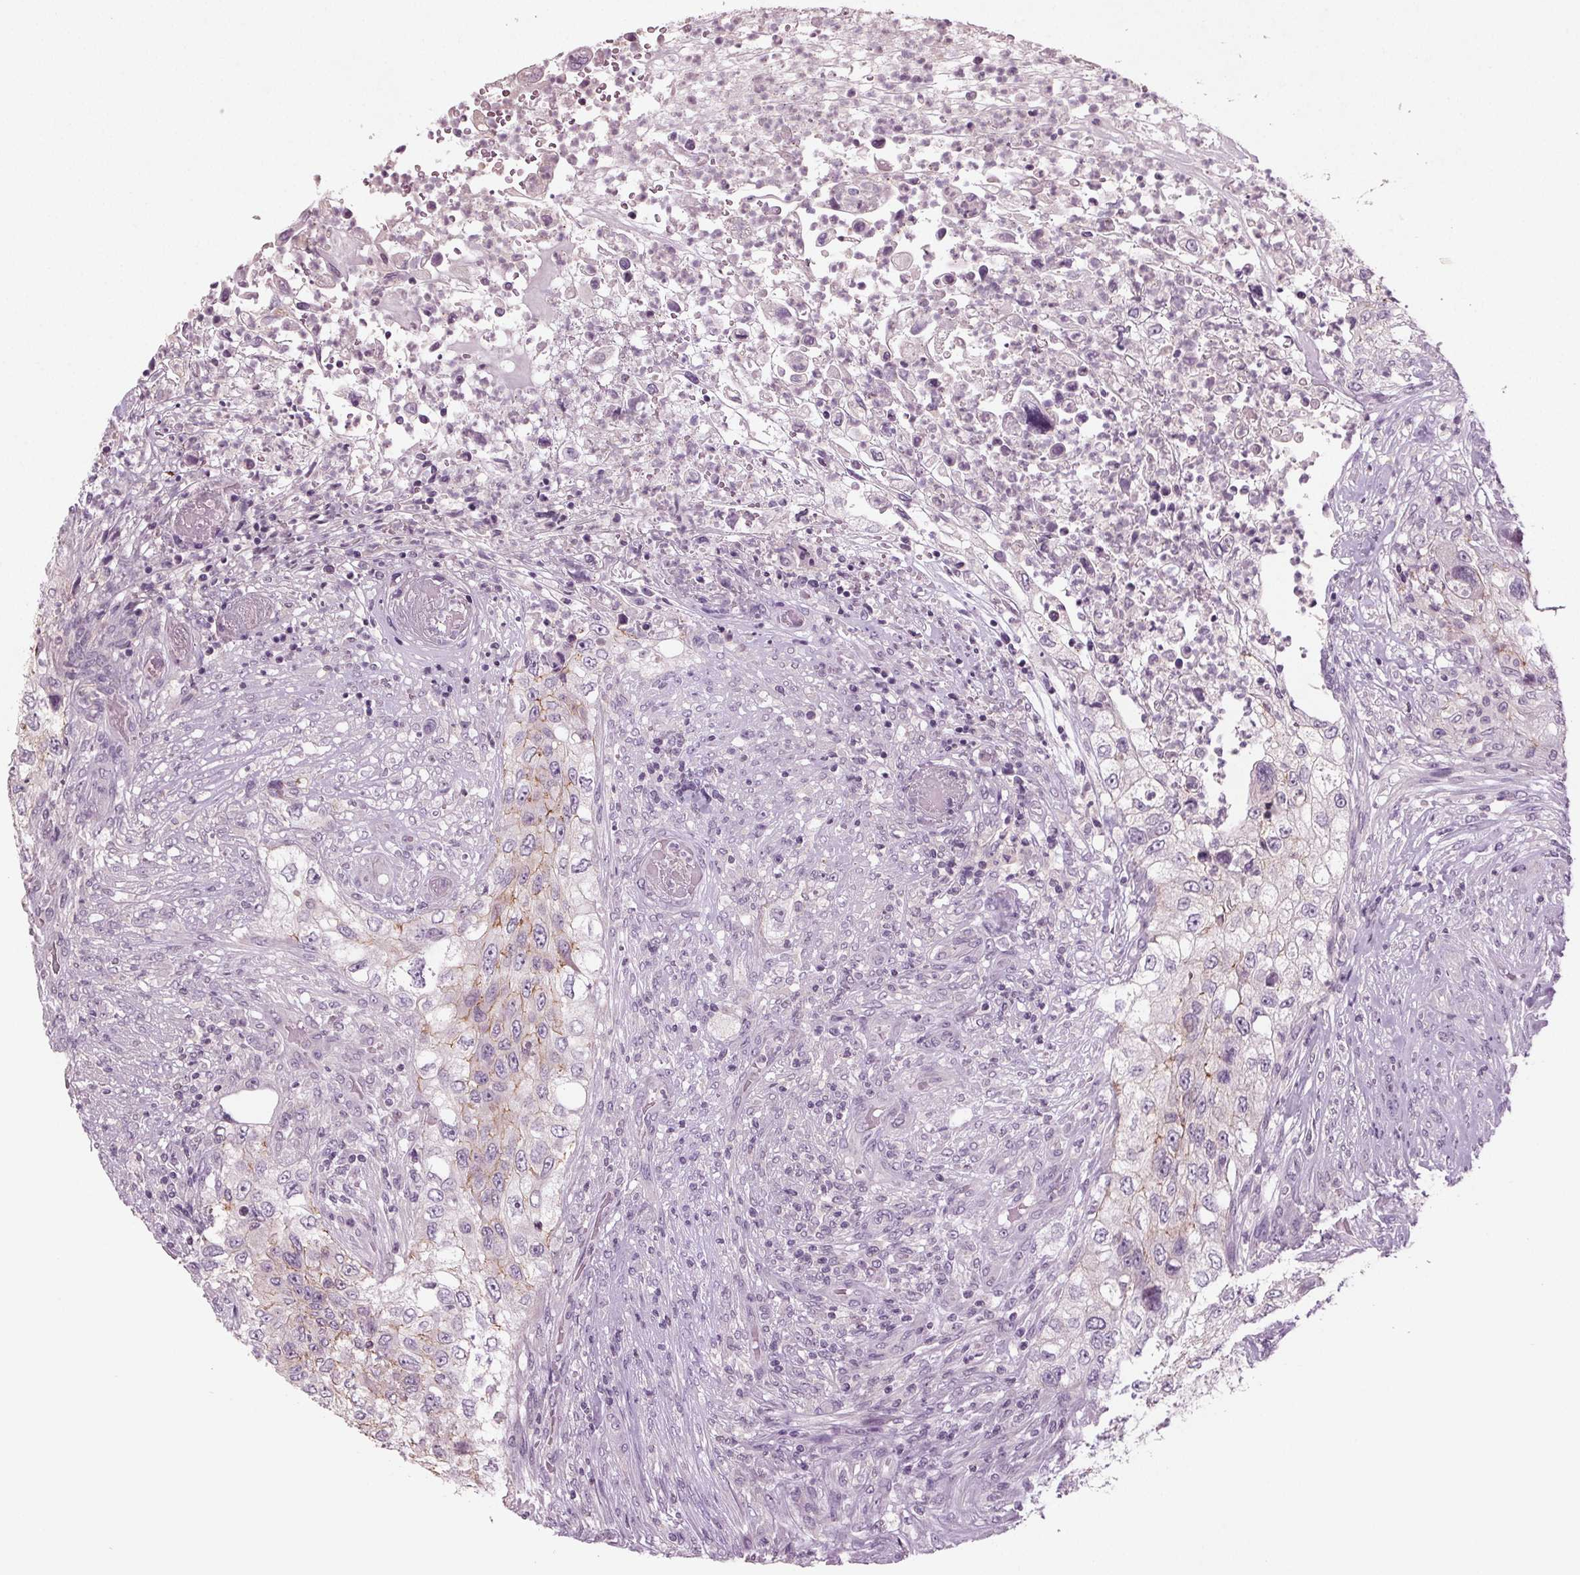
{"staining": {"intensity": "moderate", "quantity": "<25%", "location": "cytoplasmic/membranous"}, "tissue": "urothelial cancer", "cell_type": "Tumor cells", "image_type": "cancer", "snomed": [{"axis": "morphology", "description": "Urothelial carcinoma, High grade"}, {"axis": "topography", "description": "Urinary bladder"}], "caption": "An immunohistochemistry micrograph of tumor tissue is shown. Protein staining in brown highlights moderate cytoplasmic/membranous positivity in urothelial carcinoma (high-grade) within tumor cells. (Brightfield microscopy of DAB IHC at high magnification).", "gene": "BHLHE22", "patient": {"sex": "female", "age": 60}}